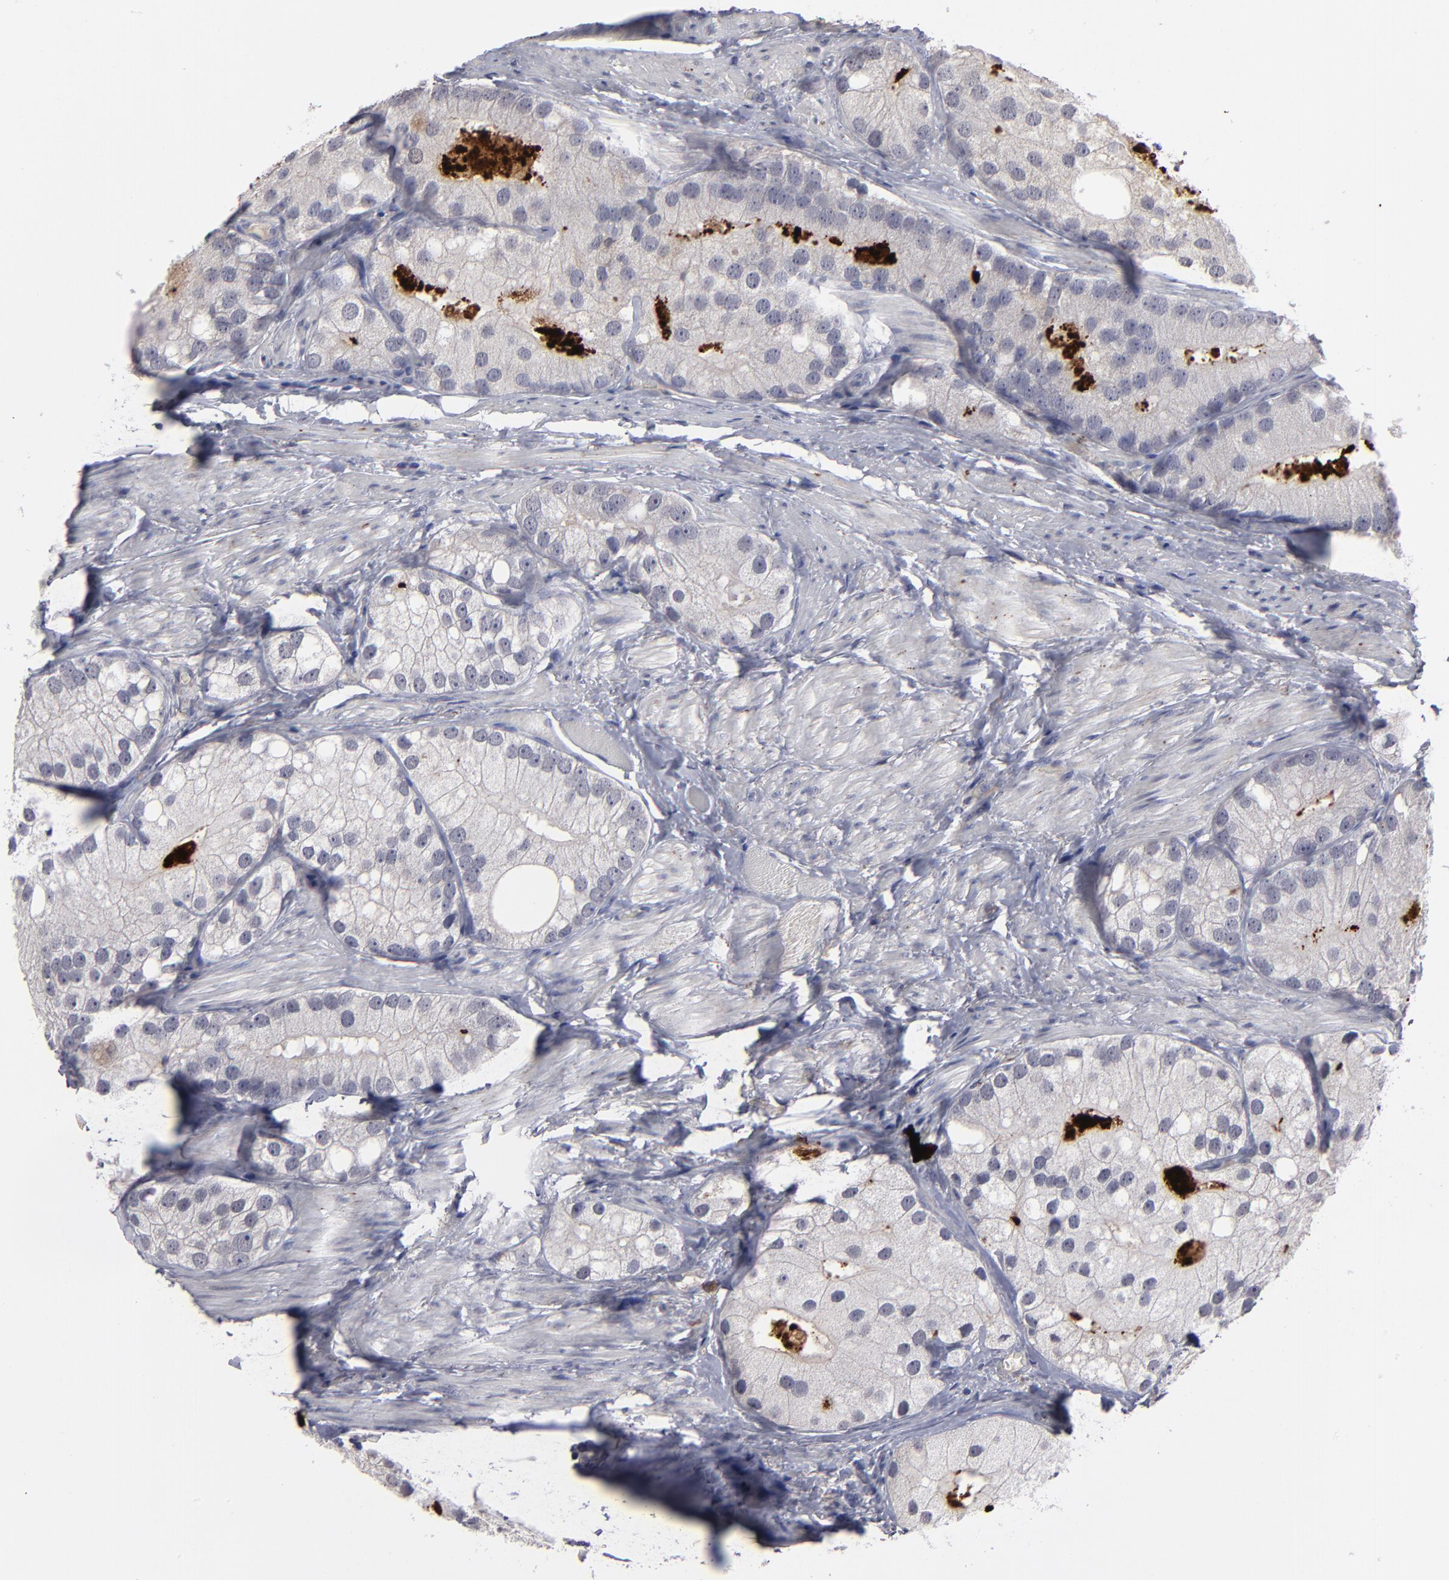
{"staining": {"intensity": "negative", "quantity": "none", "location": "none"}, "tissue": "prostate cancer", "cell_type": "Tumor cells", "image_type": "cancer", "snomed": [{"axis": "morphology", "description": "Adenocarcinoma, Low grade"}, {"axis": "topography", "description": "Prostate"}], "caption": "An IHC micrograph of adenocarcinoma (low-grade) (prostate) is shown. There is no staining in tumor cells of adenocarcinoma (low-grade) (prostate).", "gene": "GPM6B", "patient": {"sex": "male", "age": 69}}